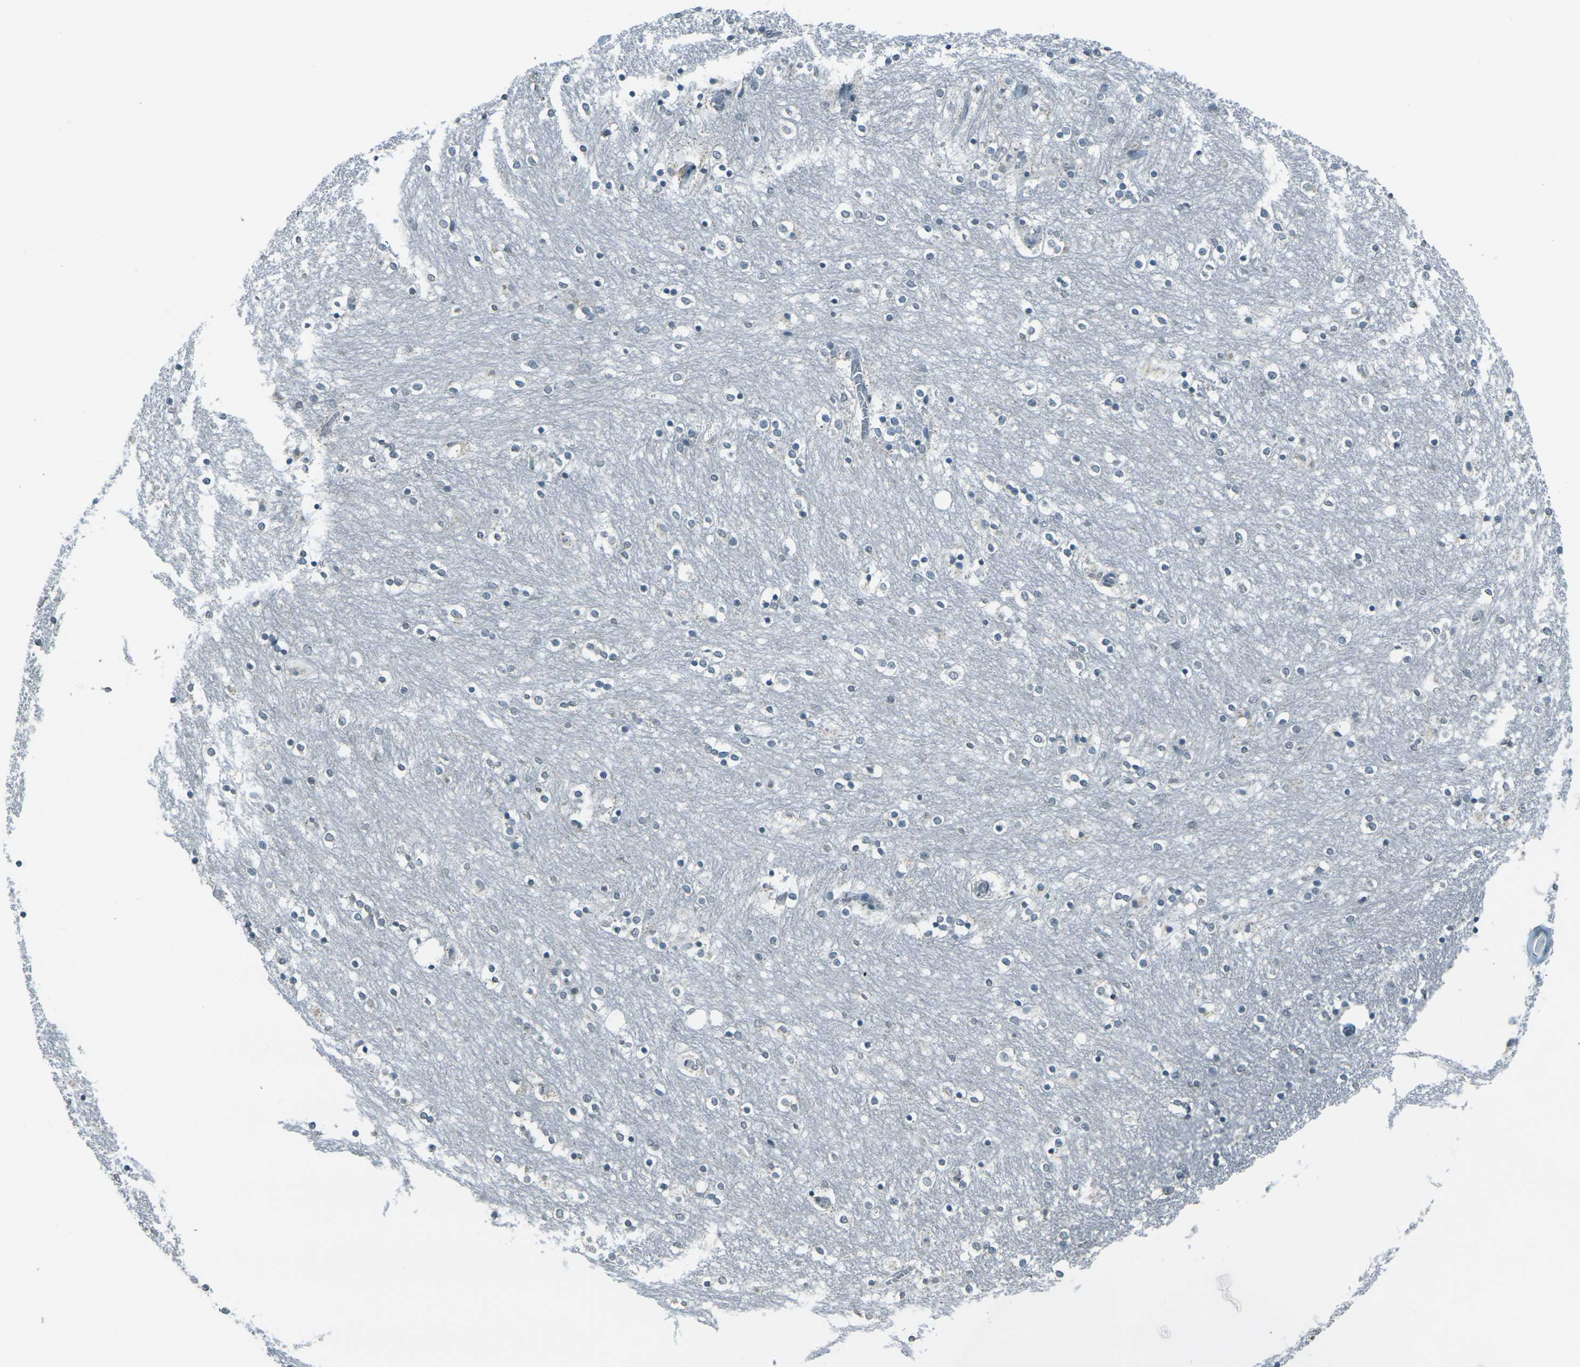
{"staining": {"intensity": "weak", "quantity": "<25%", "location": "cytoplasmic/membranous"}, "tissue": "caudate", "cell_type": "Glial cells", "image_type": "normal", "snomed": [{"axis": "morphology", "description": "Normal tissue, NOS"}, {"axis": "topography", "description": "Lateral ventricle wall"}], "caption": "Image shows no protein expression in glial cells of unremarkable caudate. Brightfield microscopy of IHC stained with DAB (brown) and hematoxylin (blue), captured at high magnification.", "gene": "H2BC1", "patient": {"sex": "female", "age": 54}}